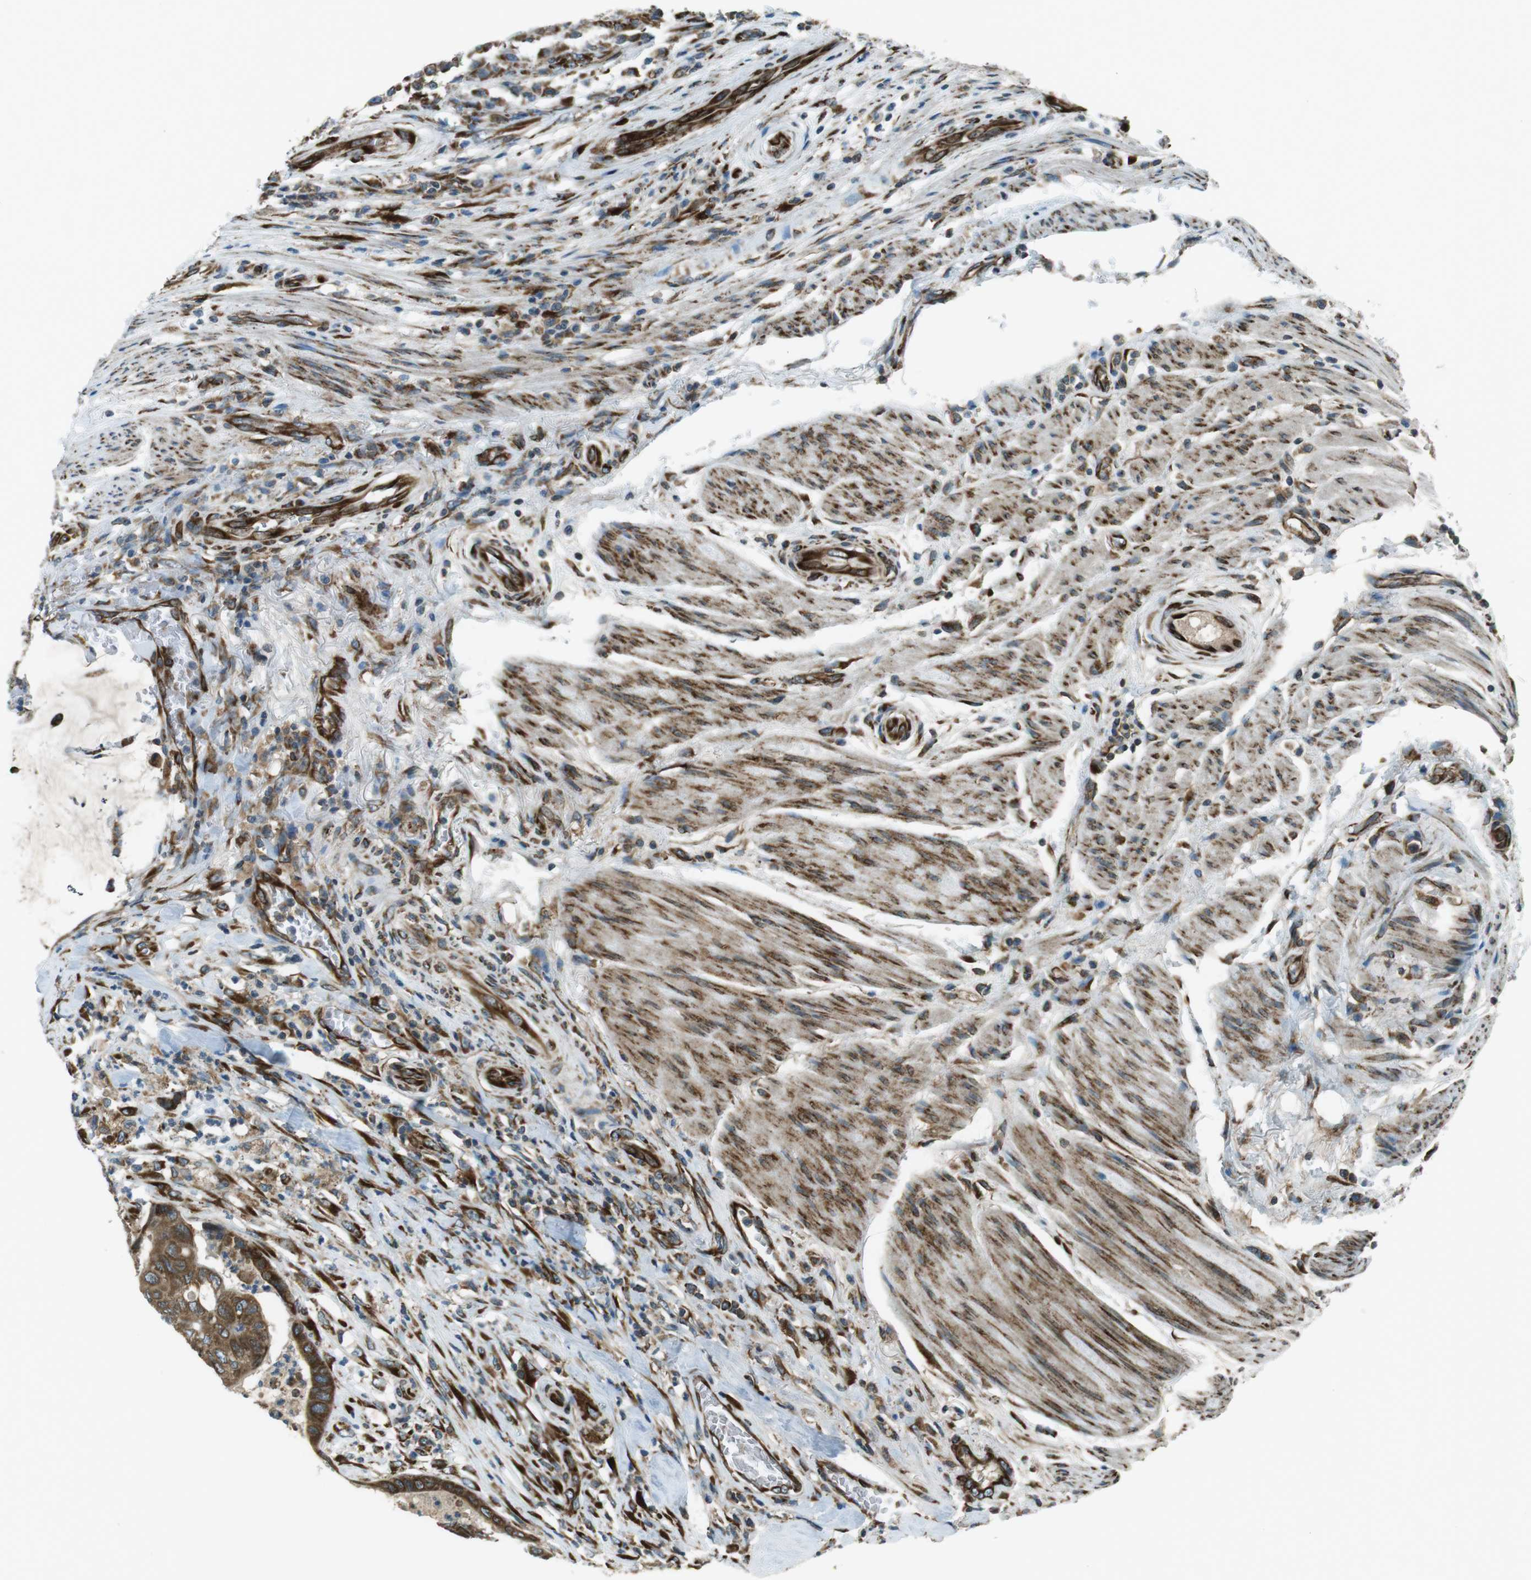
{"staining": {"intensity": "strong", "quantity": ">75%", "location": "cytoplasmic/membranous"}, "tissue": "colorectal cancer", "cell_type": "Tumor cells", "image_type": "cancer", "snomed": [{"axis": "morphology", "description": "Normal tissue, NOS"}, {"axis": "morphology", "description": "Adenocarcinoma, NOS"}, {"axis": "topography", "description": "Rectum"}, {"axis": "topography", "description": "Peripheral nerve tissue"}], "caption": "A brown stain labels strong cytoplasmic/membranous positivity of a protein in human colorectal cancer (adenocarcinoma) tumor cells.", "gene": "KTN1", "patient": {"sex": "male", "age": 92}}